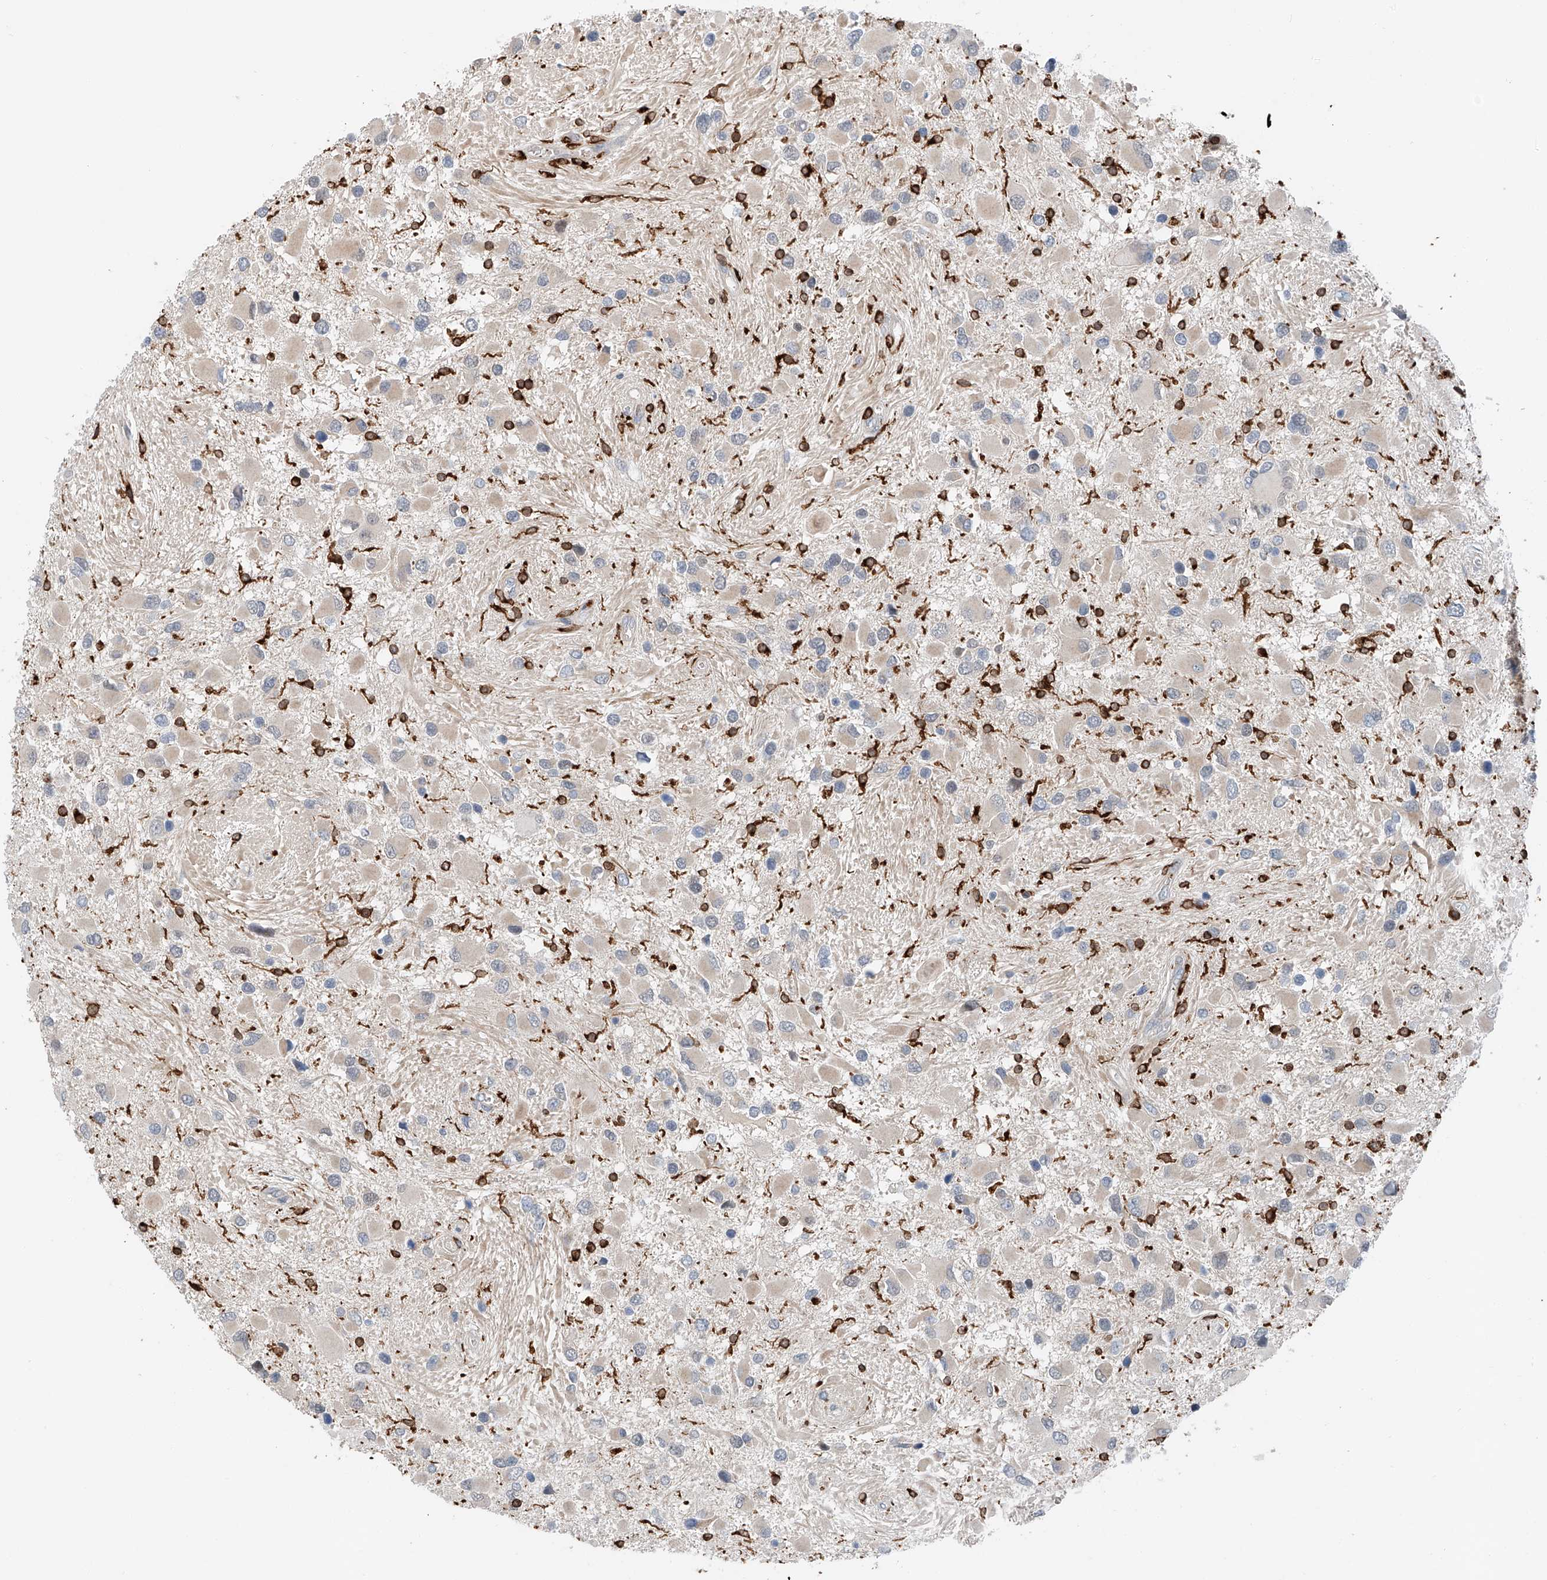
{"staining": {"intensity": "negative", "quantity": "none", "location": "none"}, "tissue": "glioma", "cell_type": "Tumor cells", "image_type": "cancer", "snomed": [{"axis": "morphology", "description": "Glioma, malignant, High grade"}, {"axis": "topography", "description": "Brain"}], "caption": "High magnification brightfield microscopy of malignant high-grade glioma stained with DAB (brown) and counterstained with hematoxylin (blue): tumor cells show no significant expression.", "gene": "TBXAS1", "patient": {"sex": "male", "age": 53}}